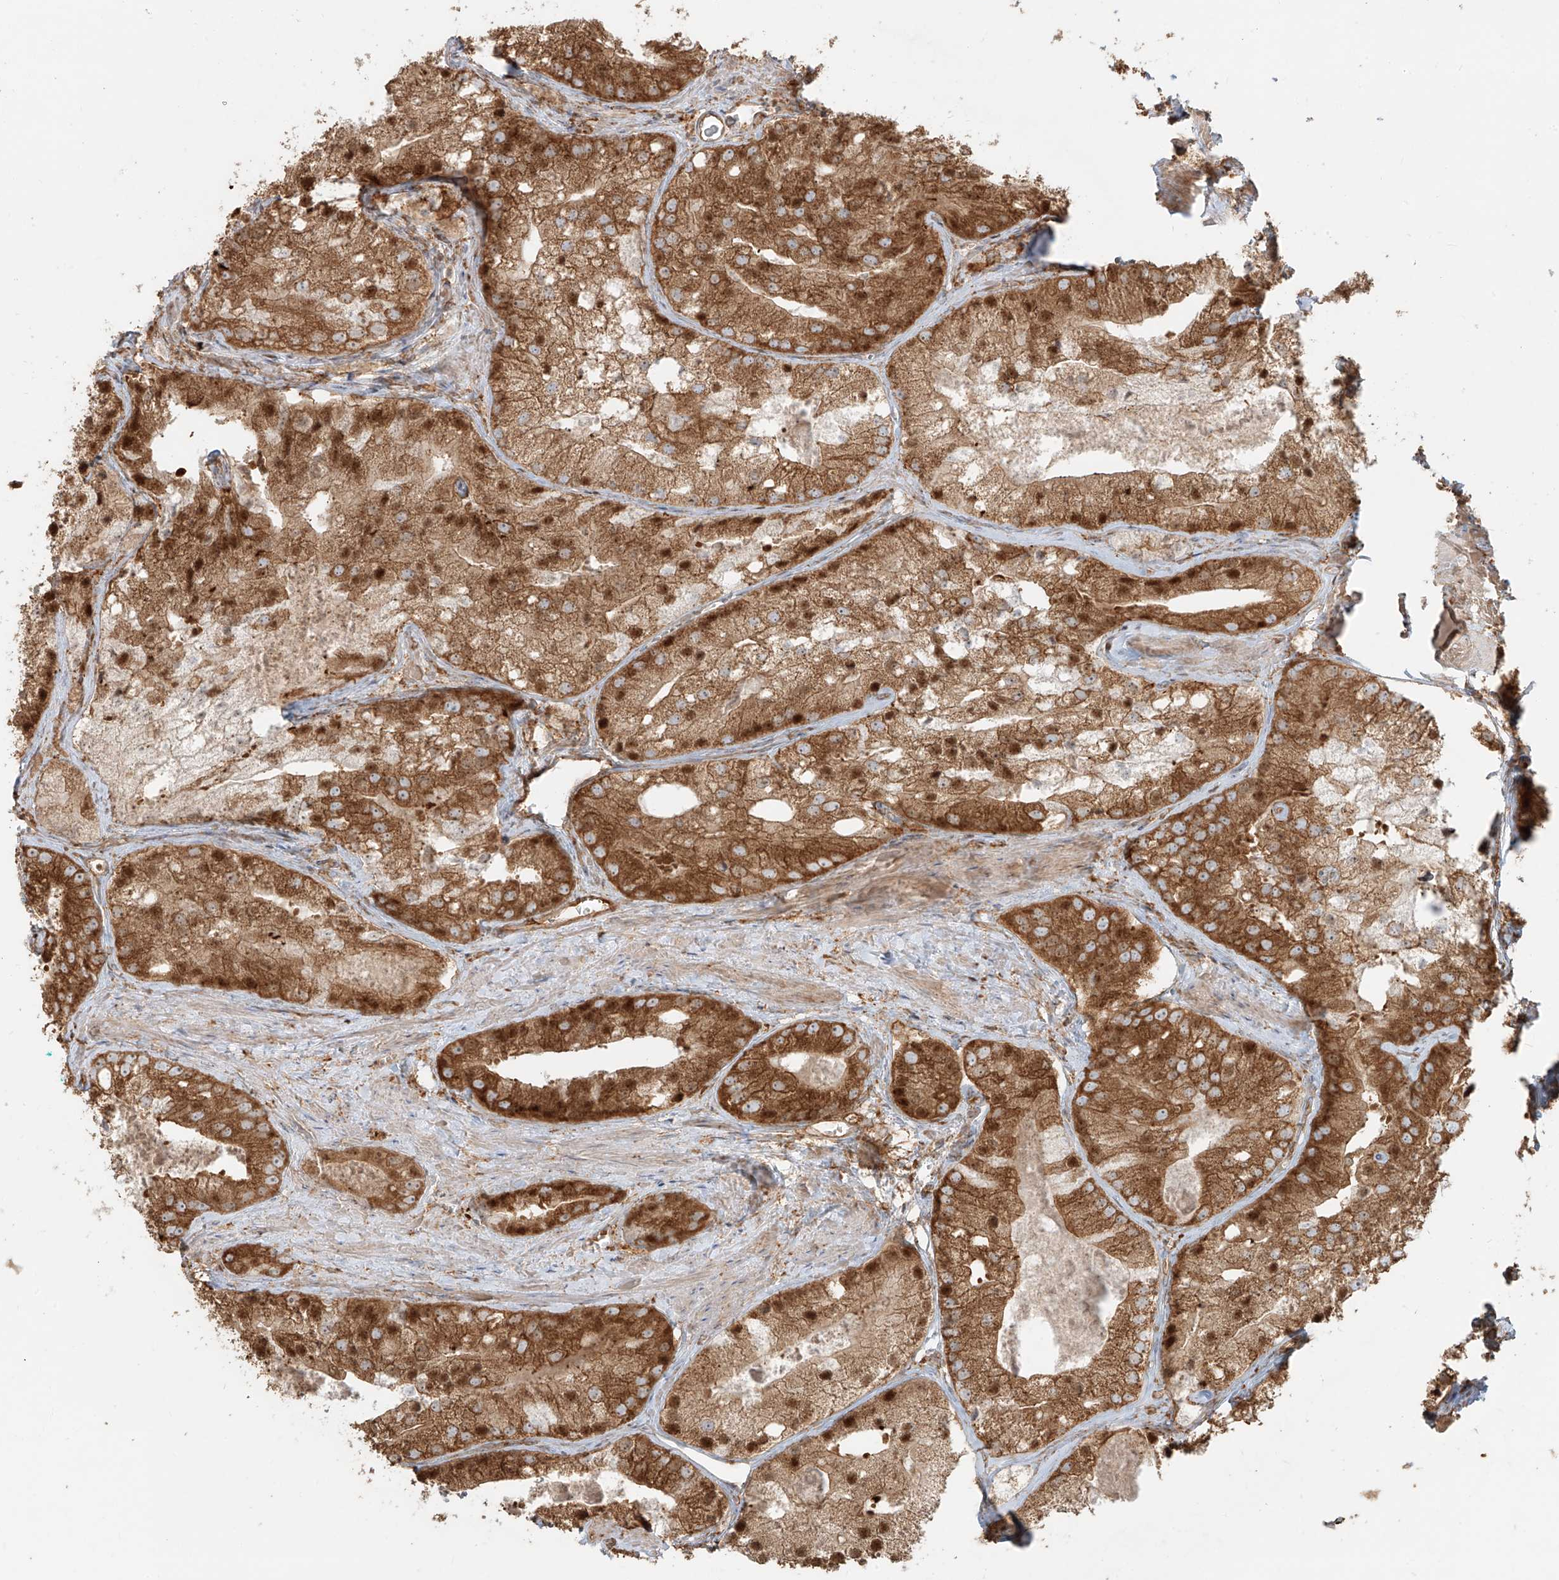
{"staining": {"intensity": "moderate", "quantity": ">75%", "location": "cytoplasmic/membranous,nuclear"}, "tissue": "prostate cancer", "cell_type": "Tumor cells", "image_type": "cancer", "snomed": [{"axis": "morphology", "description": "Adenocarcinoma, Low grade"}, {"axis": "topography", "description": "Prostate"}], "caption": "This photomicrograph reveals IHC staining of human prostate low-grade adenocarcinoma, with medium moderate cytoplasmic/membranous and nuclear positivity in approximately >75% of tumor cells.", "gene": "SNX9", "patient": {"sex": "male", "age": 69}}